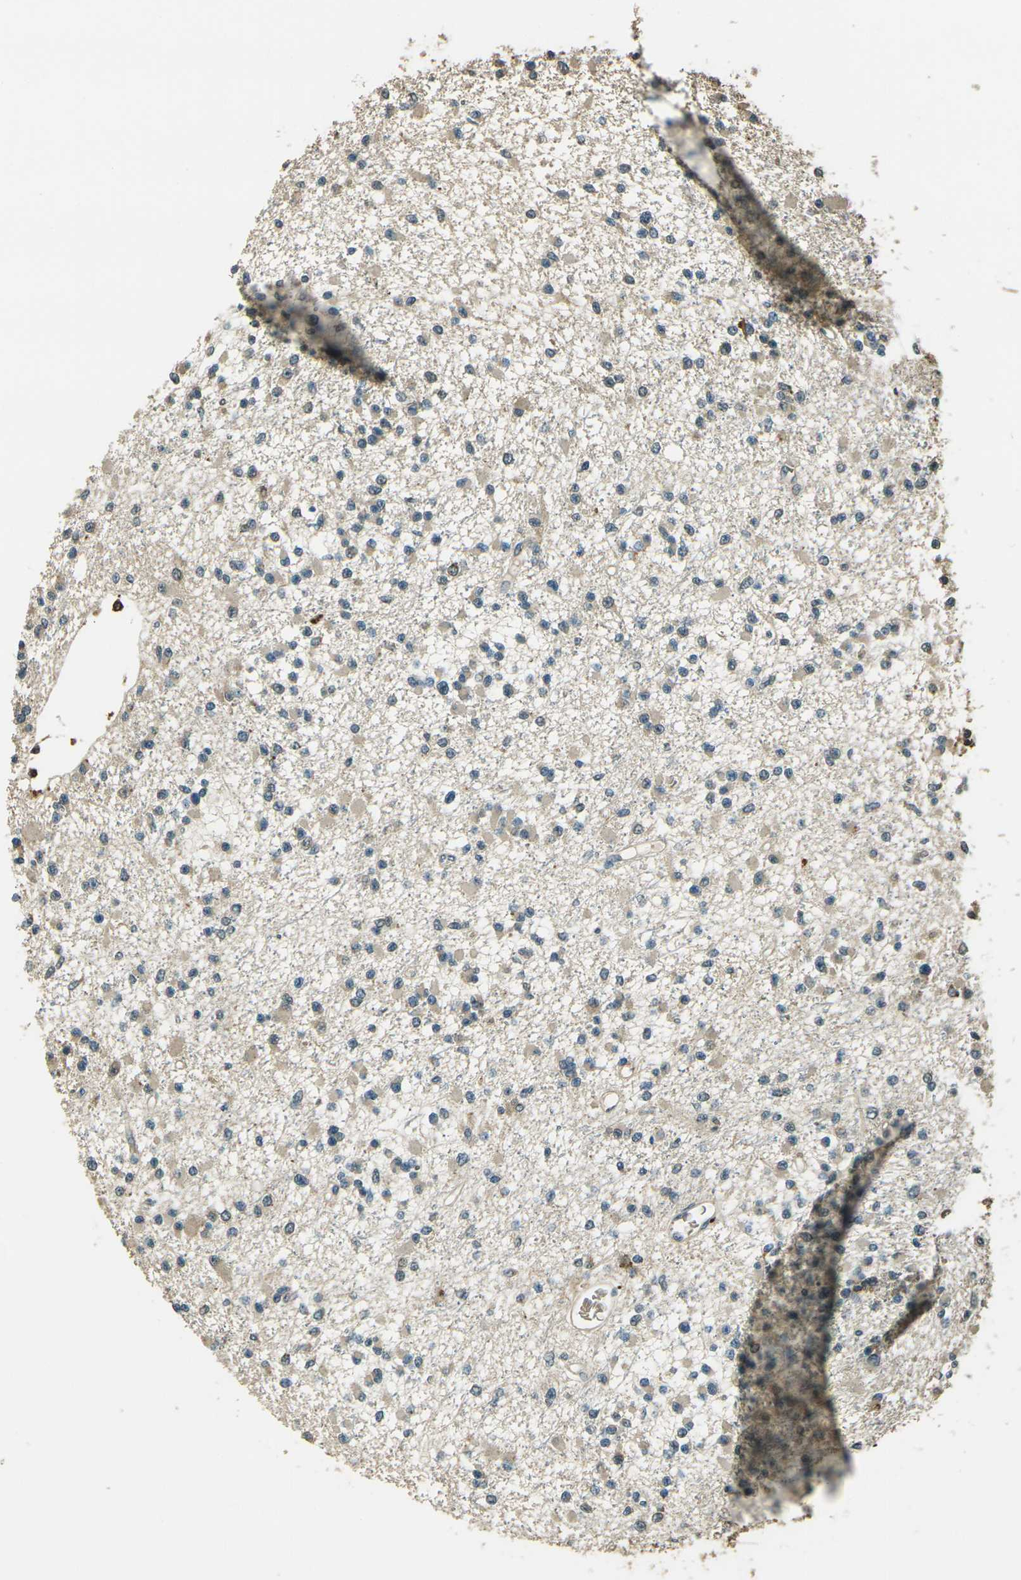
{"staining": {"intensity": "weak", "quantity": ">75%", "location": "cytoplasmic/membranous"}, "tissue": "glioma", "cell_type": "Tumor cells", "image_type": "cancer", "snomed": [{"axis": "morphology", "description": "Glioma, malignant, Low grade"}, {"axis": "topography", "description": "Brain"}], "caption": "Immunohistochemistry of glioma exhibits low levels of weak cytoplasmic/membranous staining in approximately >75% of tumor cells.", "gene": "TOR1A", "patient": {"sex": "female", "age": 22}}